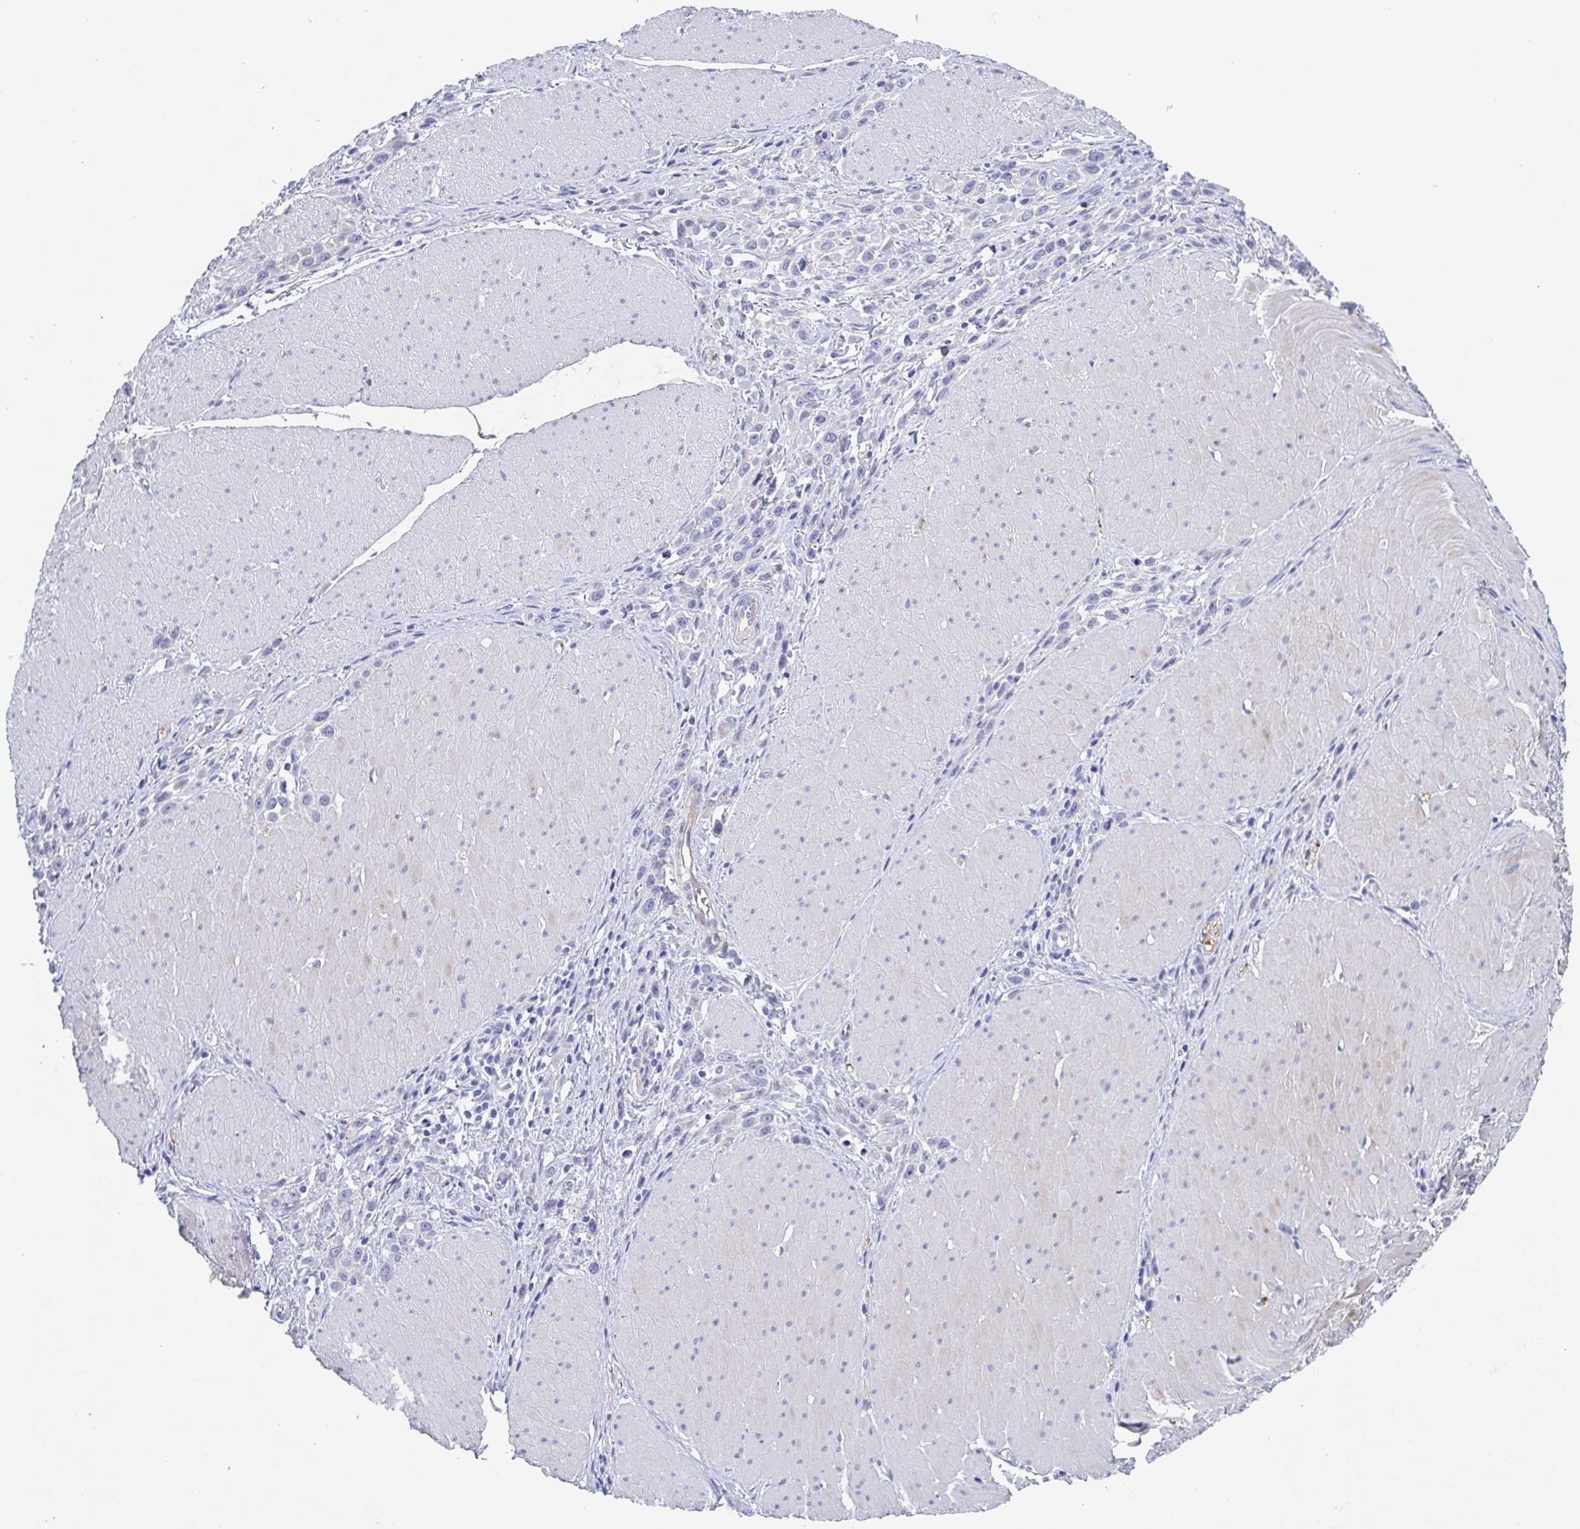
{"staining": {"intensity": "negative", "quantity": "none", "location": "none"}, "tissue": "stomach cancer", "cell_type": "Tumor cells", "image_type": "cancer", "snomed": [{"axis": "morphology", "description": "Adenocarcinoma, NOS"}, {"axis": "topography", "description": "Stomach"}], "caption": "Immunohistochemistry (IHC) image of human stomach adenocarcinoma stained for a protein (brown), which demonstrates no positivity in tumor cells.", "gene": "DYNC1I1", "patient": {"sex": "male", "age": 47}}